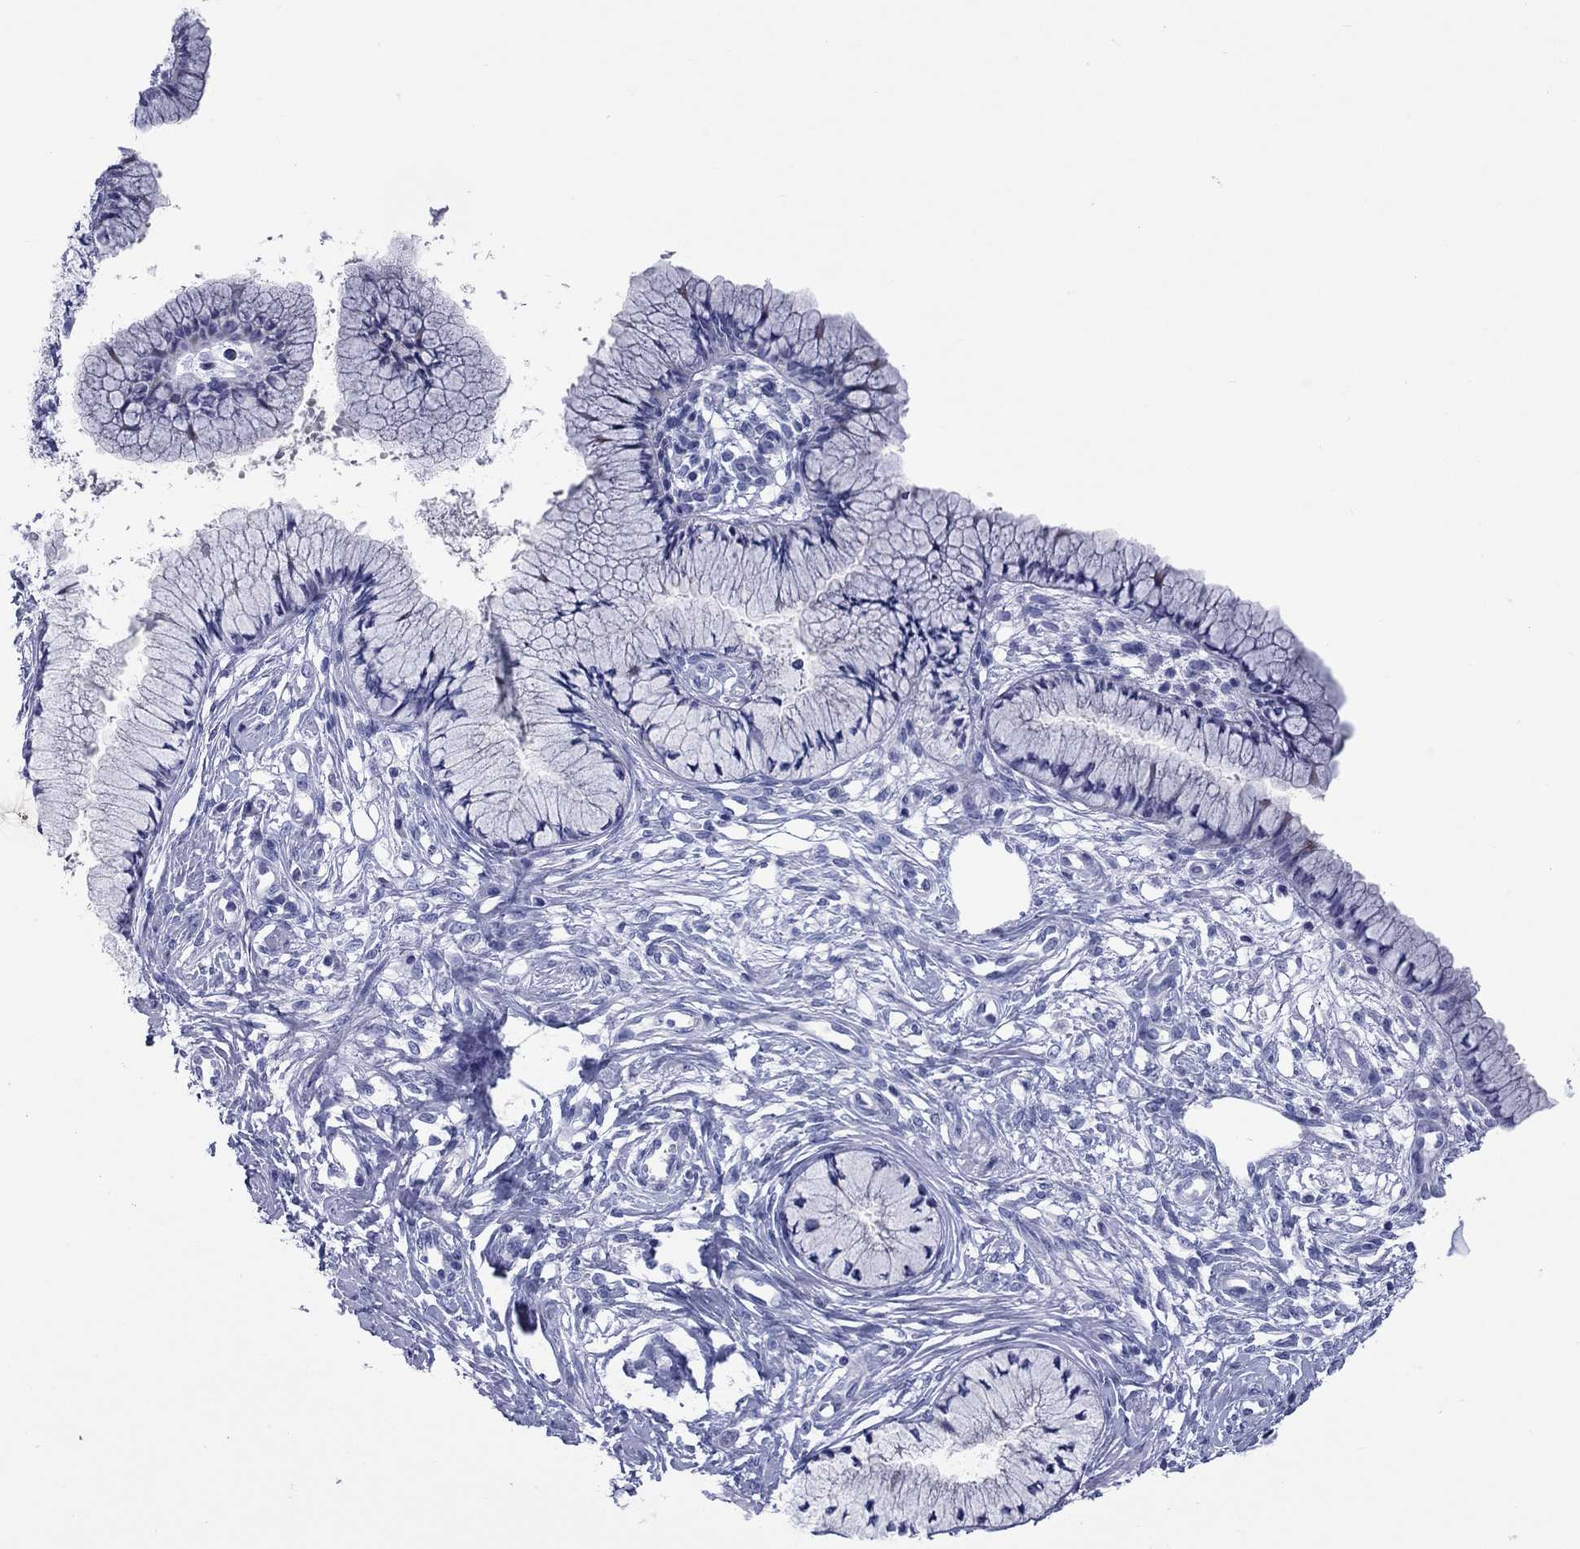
{"staining": {"intensity": "negative", "quantity": "none", "location": "none"}, "tissue": "cervix", "cell_type": "Glandular cells", "image_type": "normal", "snomed": [{"axis": "morphology", "description": "Normal tissue, NOS"}, {"axis": "topography", "description": "Cervix"}], "caption": "High power microscopy micrograph of an IHC micrograph of normal cervix, revealing no significant positivity in glandular cells. Brightfield microscopy of immunohistochemistry stained with DAB (brown) and hematoxylin (blue), captured at high magnification.", "gene": "CCNA1", "patient": {"sex": "female", "age": 37}}